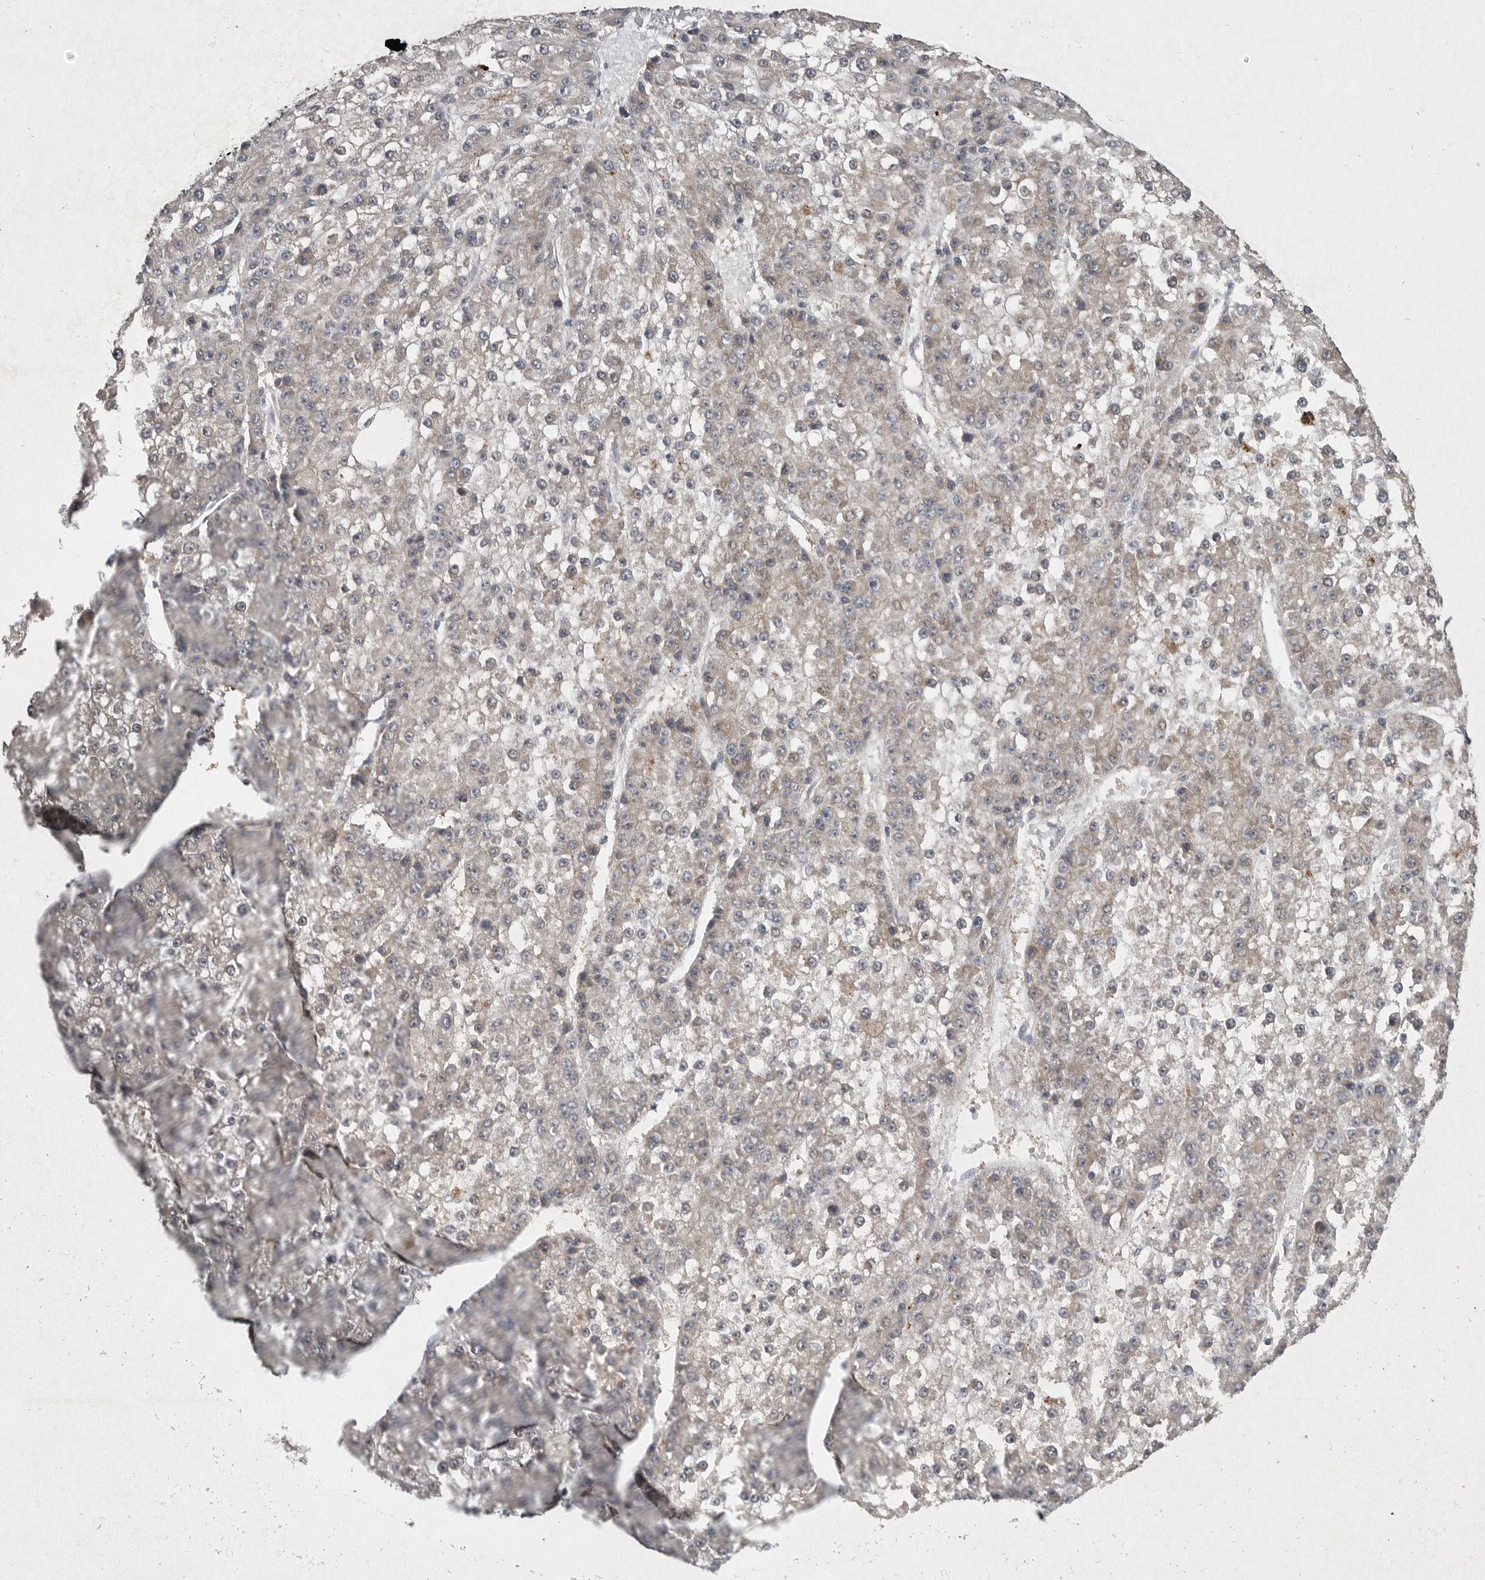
{"staining": {"intensity": "weak", "quantity": "<25%", "location": "cytoplasmic/membranous"}, "tissue": "liver cancer", "cell_type": "Tumor cells", "image_type": "cancer", "snomed": [{"axis": "morphology", "description": "Carcinoma, Hepatocellular, NOS"}, {"axis": "topography", "description": "Liver"}], "caption": "Protein analysis of liver hepatocellular carcinoma exhibits no significant expression in tumor cells.", "gene": "PHF13", "patient": {"sex": "female", "age": 73}}